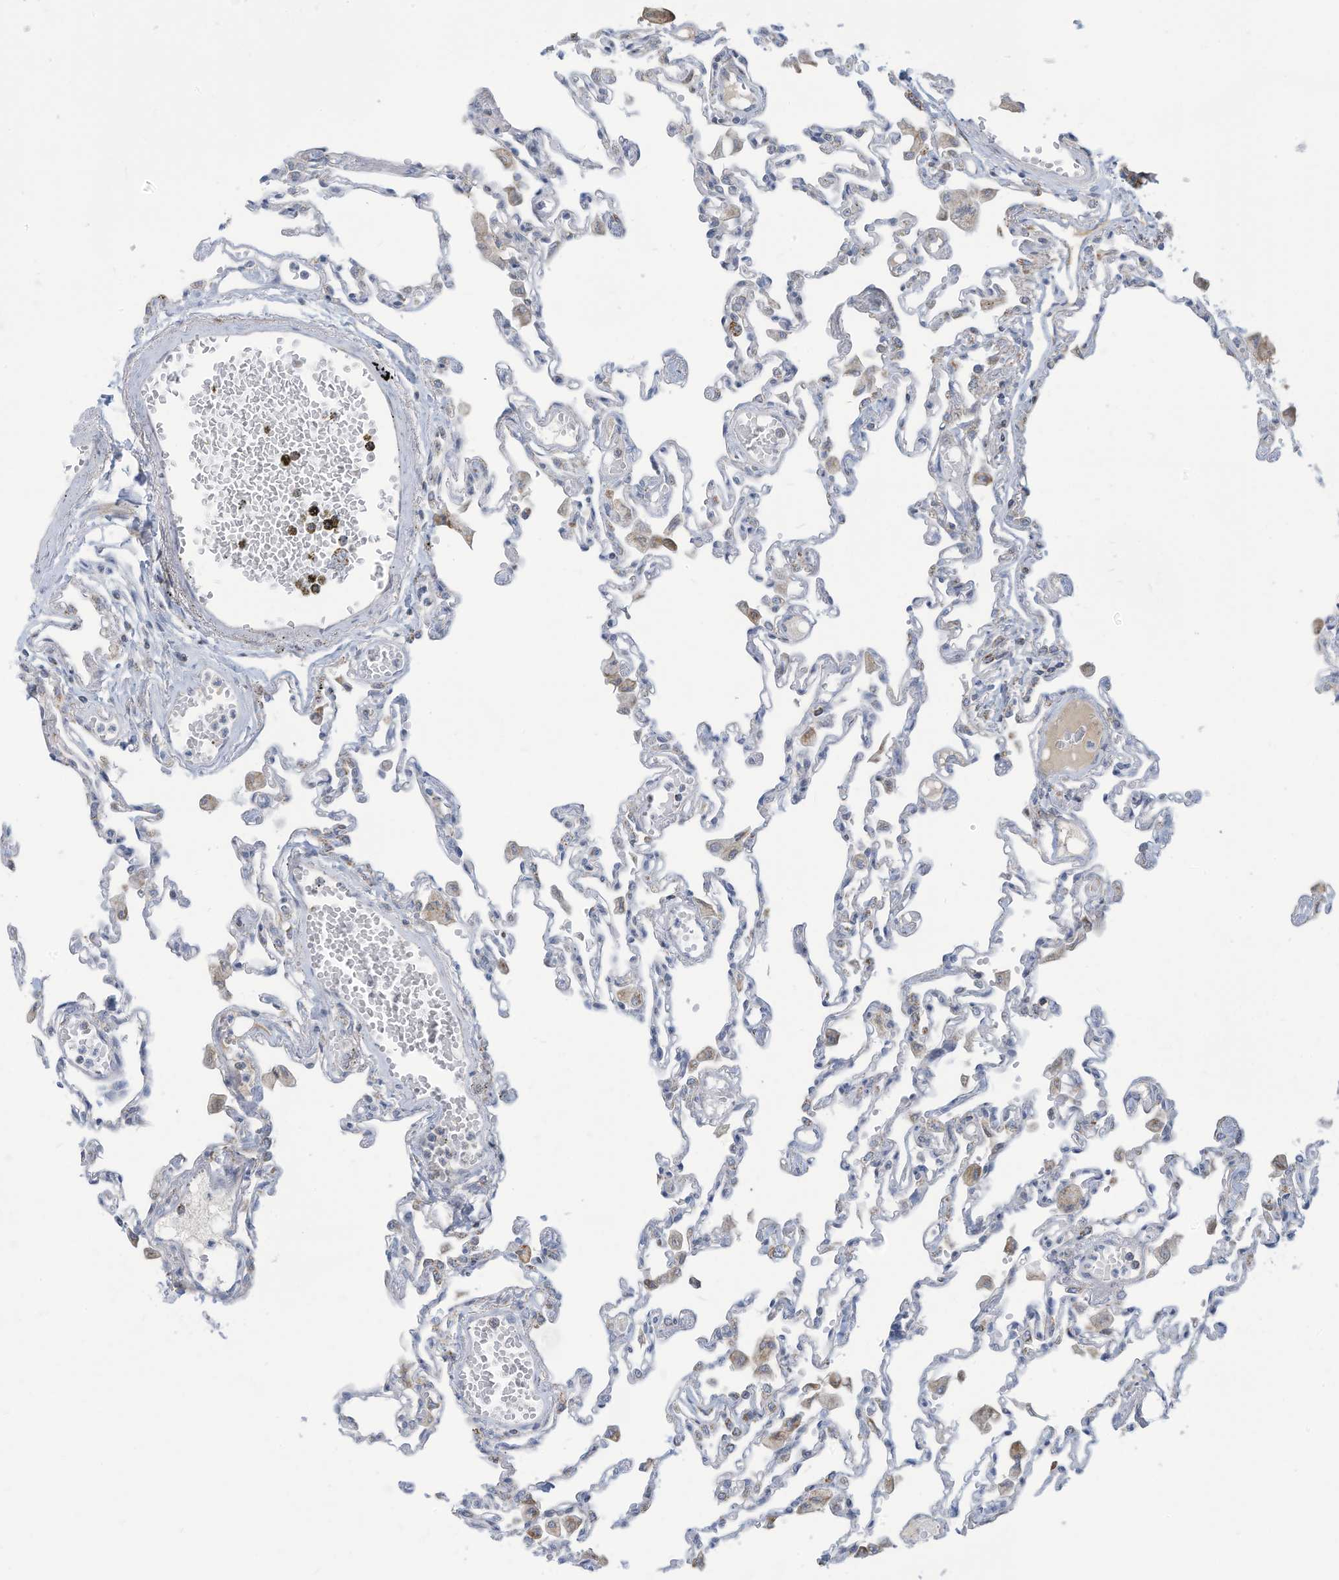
{"staining": {"intensity": "negative", "quantity": "none", "location": "none"}, "tissue": "lung", "cell_type": "Alveolar cells", "image_type": "normal", "snomed": [{"axis": "morphology", "description": "Normal tissue, NOS"}, {"axis": "topography", "description": "Bronchus"}, {"axis": "topography", "description": "Lung"}], "caption": "IHC histopathology image of normal lung stained for a protein (brown), which exhibits no expression in alveolar cells. The staining is performed using DAB (3,3'-diaminobenzidine) brown chromogen with nuclei counter-stained in using hematoxylin.", "gene": "NLN", "patient": {"sex": "female", "age": 49}}